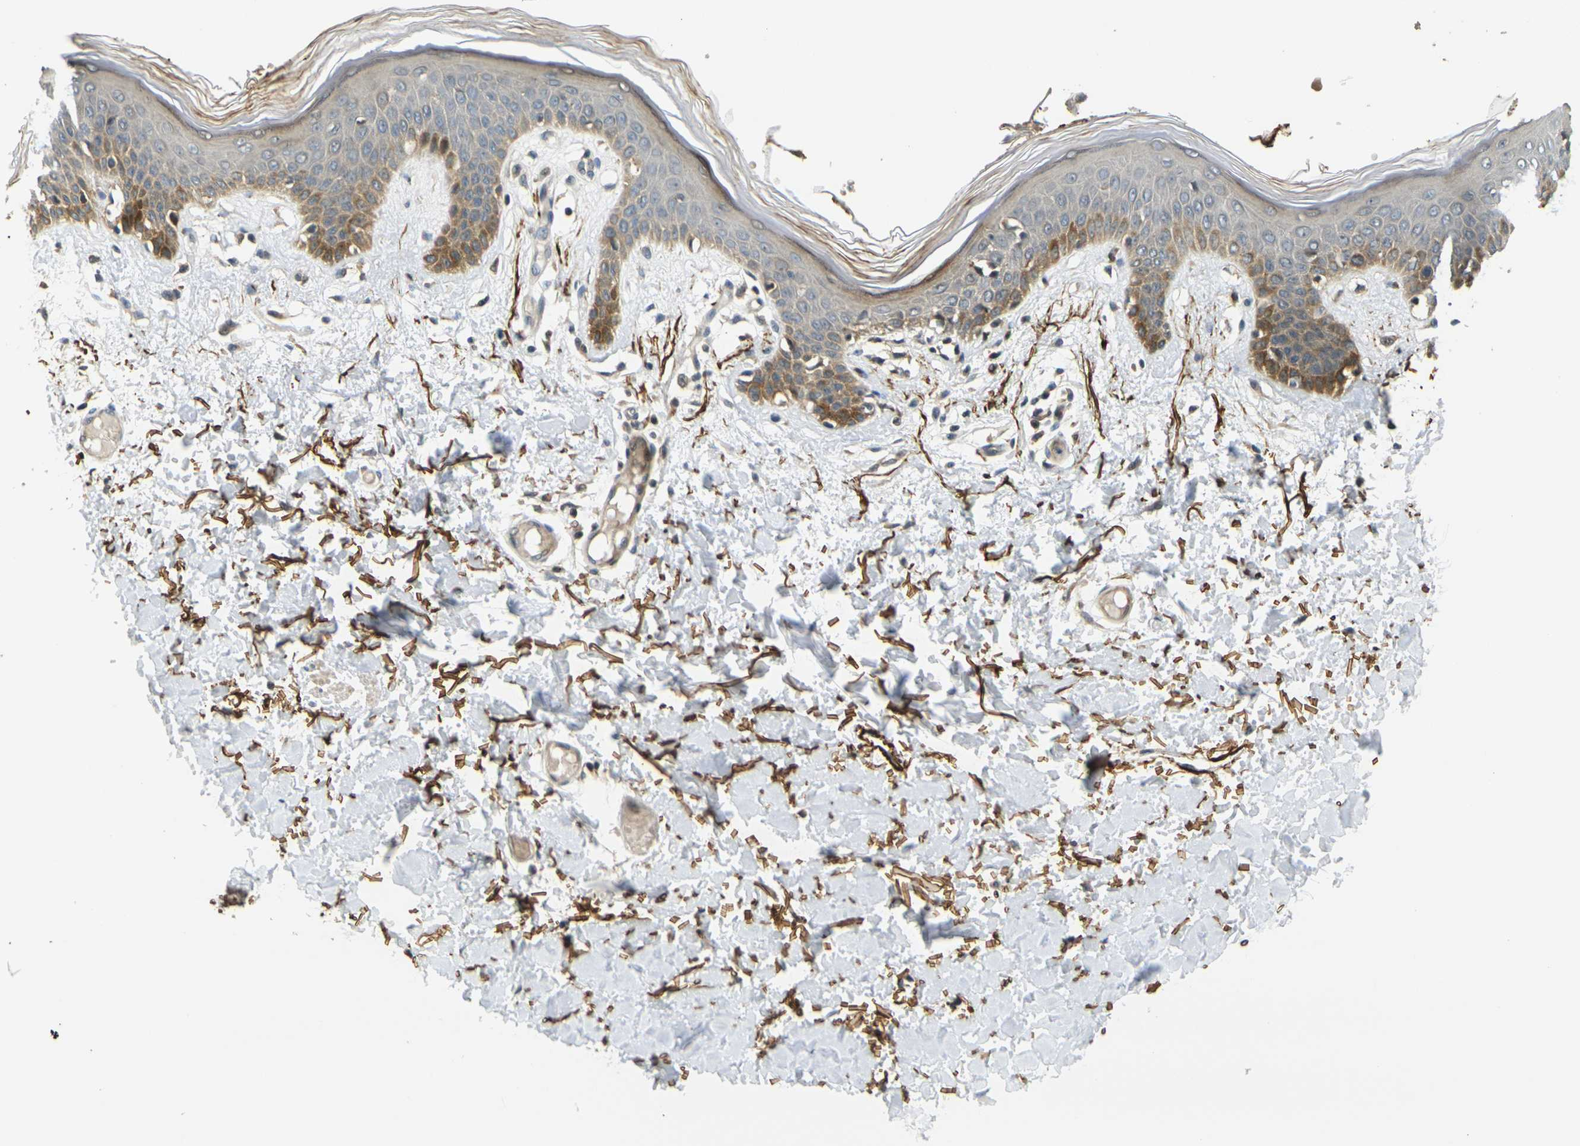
{"staining": {"intensity": "moderate", "quantity": ">75%", "location": "cytoplasmic/membranous"}, "tissue": "skin", "cell_type": "Fibroblasts", "image_type": "normal", "snomed": [{"axis": "morphology", "description": "Normal tissue, NOS"}, {"axis": "topography", "description": "Skin"}], "caption": "This histopathology image exhibits IHC staining of unremarkable skin, with medium moderate cytoplasmic/membranous staining in approximately >75% of fibroblasts.", "gene": "KLHL8", "patient": {"sex": "male", "age": 53}}